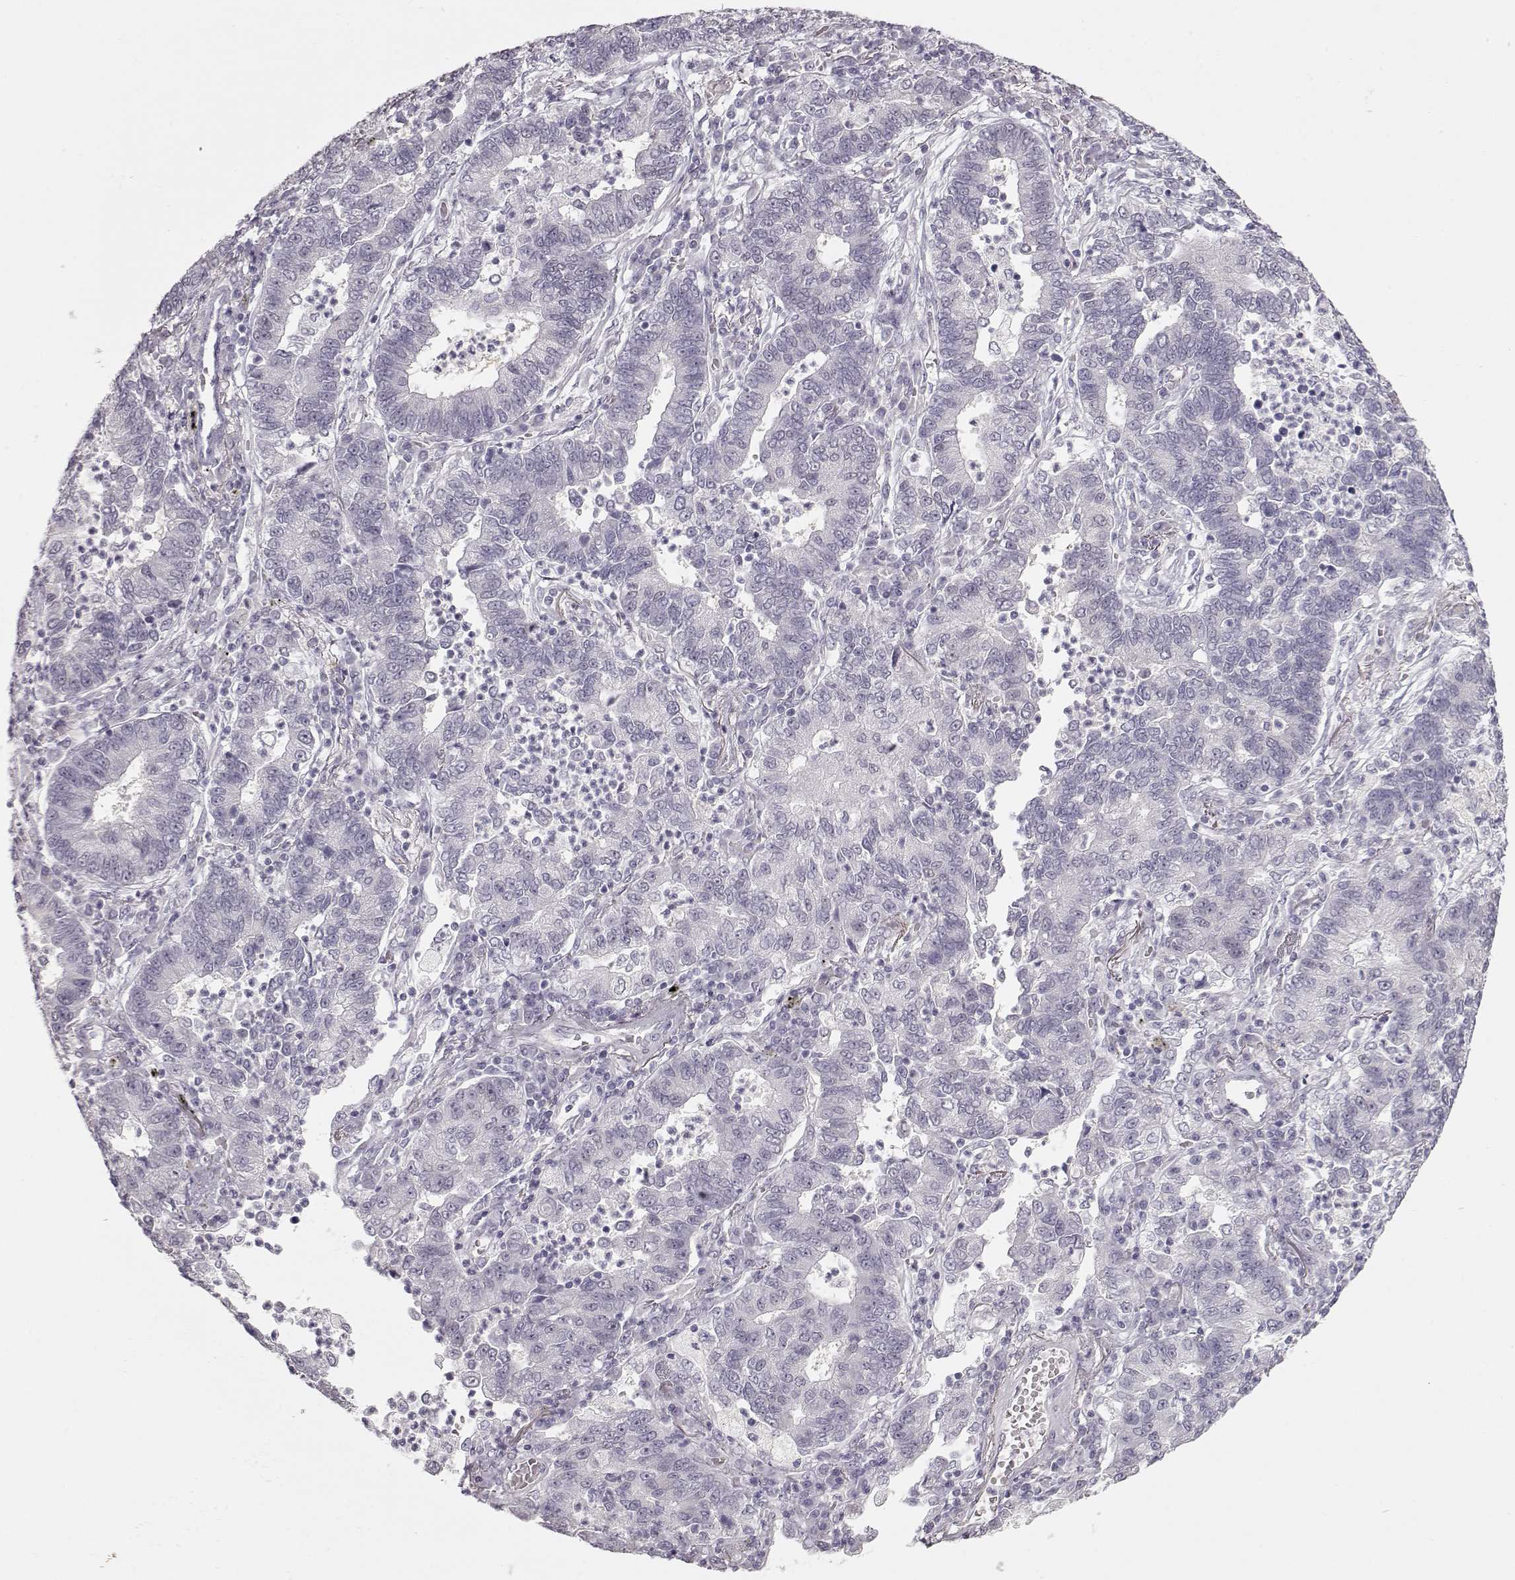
{"staining": {"intensity": "negative", "quantity": "none", "location": "none"}, "tissue": "lung cancer", "cell_type": "Tumor cells", "image_type": "cancer", "snomed": [{"axis": "morphology", "description": "Adenocarcinoma, NOS"}, {"axis": "topography", "description": "Lung"}], "caption": "Immunohistochemistry of human adenocarcinoma (lung) exhibits no staining in tumor cells.", "gene": "FAM205A", "patient": {"sex": "female", "age": 57}}